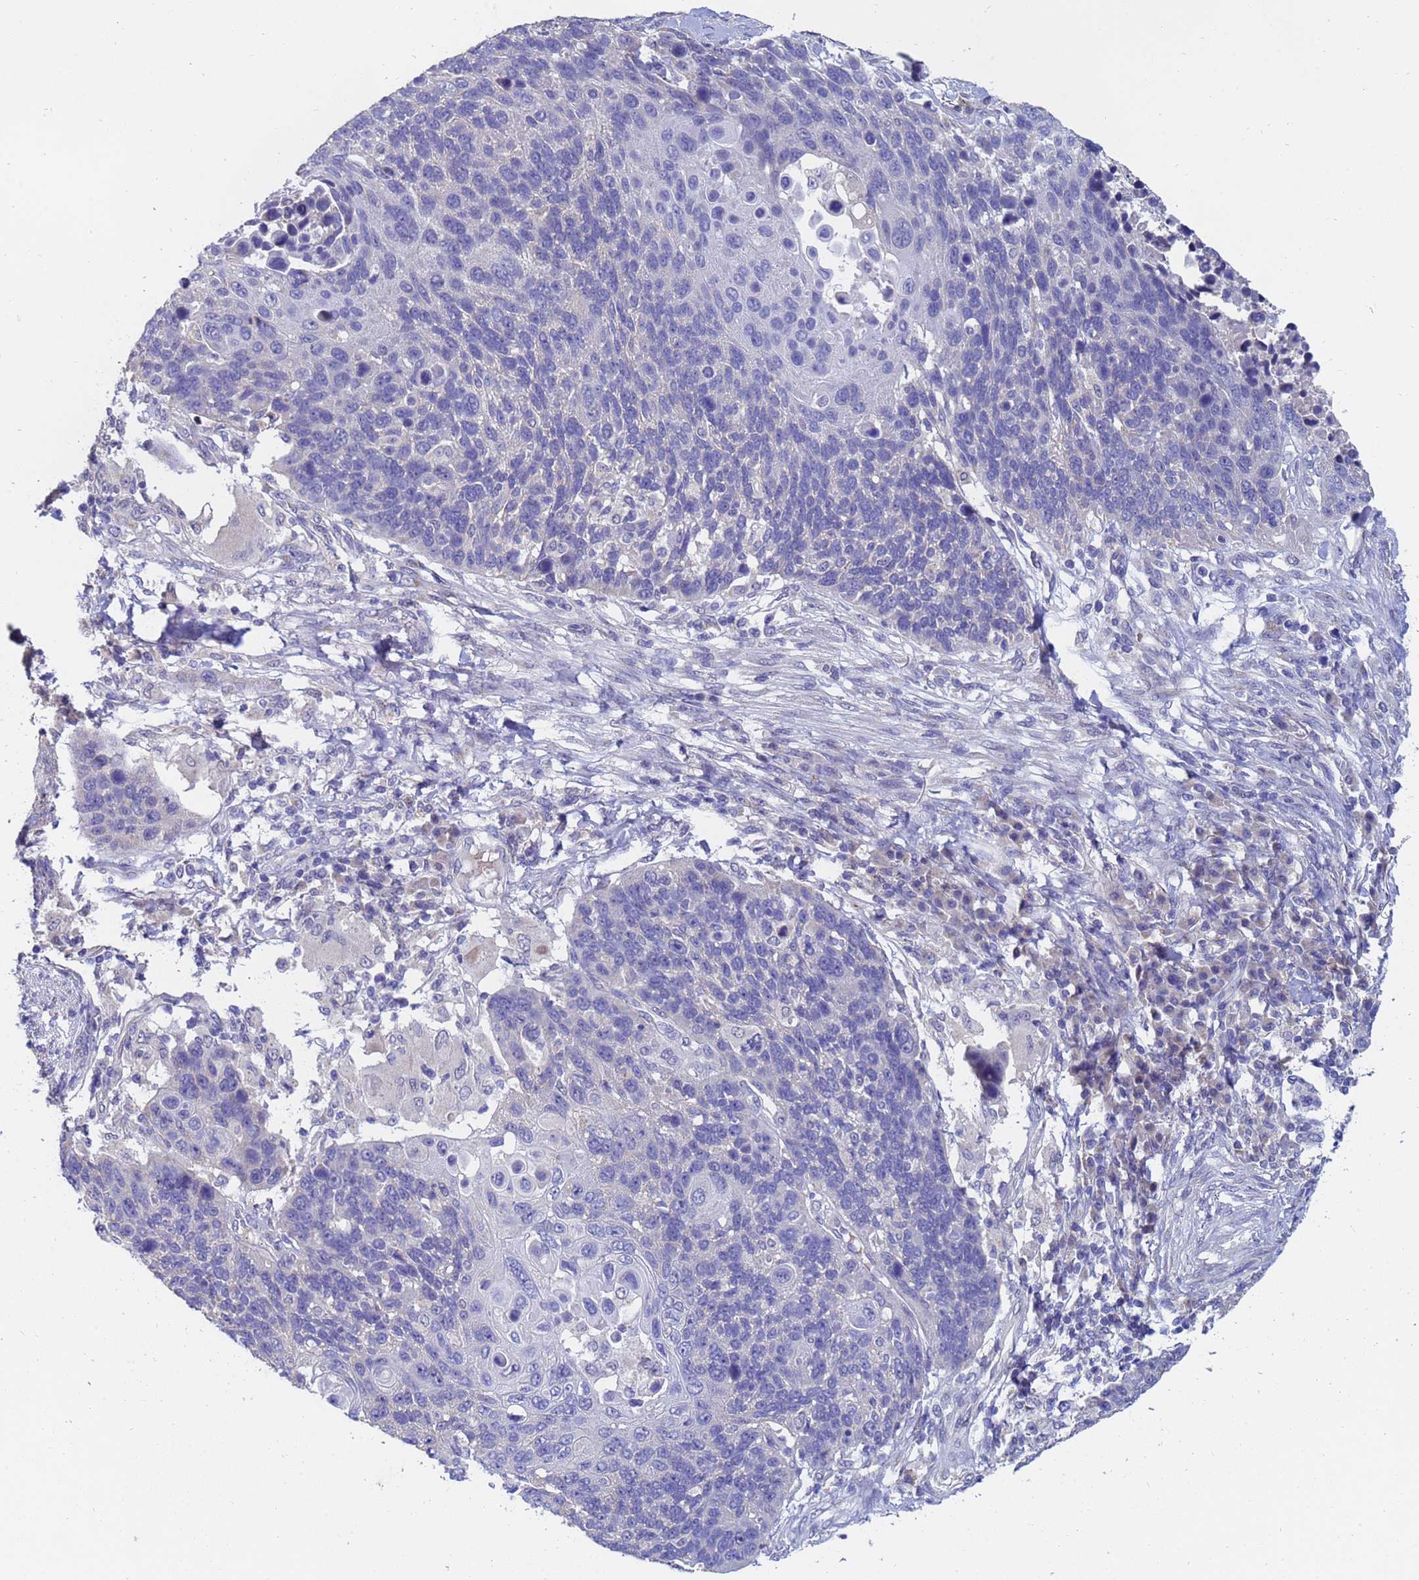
{"staining": {"intensity": "negative", "quantity": "none", "location": "none"}, "tissue": "lung cancer", "cell_type": "Tumor cells", "image_type": "cancer", "snomed": [{"axis": "morphology", "description": "Normal tissue, NOS"}, {"axis": "morphology", "description": "Squamous cell carcinoma, NOS"}, {"axis": "topography", "description": "Lymph node"}, {"axis": "topography", "description": "Lung"}], "caption": "Immunohistochemistry image of neoplastic tissue: squamous cell carcinoma (lung) stained with DAB shows no significant protein positivity in tumor cells. (Stains: DAB immunohistochemistry with hematoxylin counter stain, Microscopy: brightfield microscopy at high magnification).", "gene": "IHO1", "patient": {"sex": "male", "age": 66}}